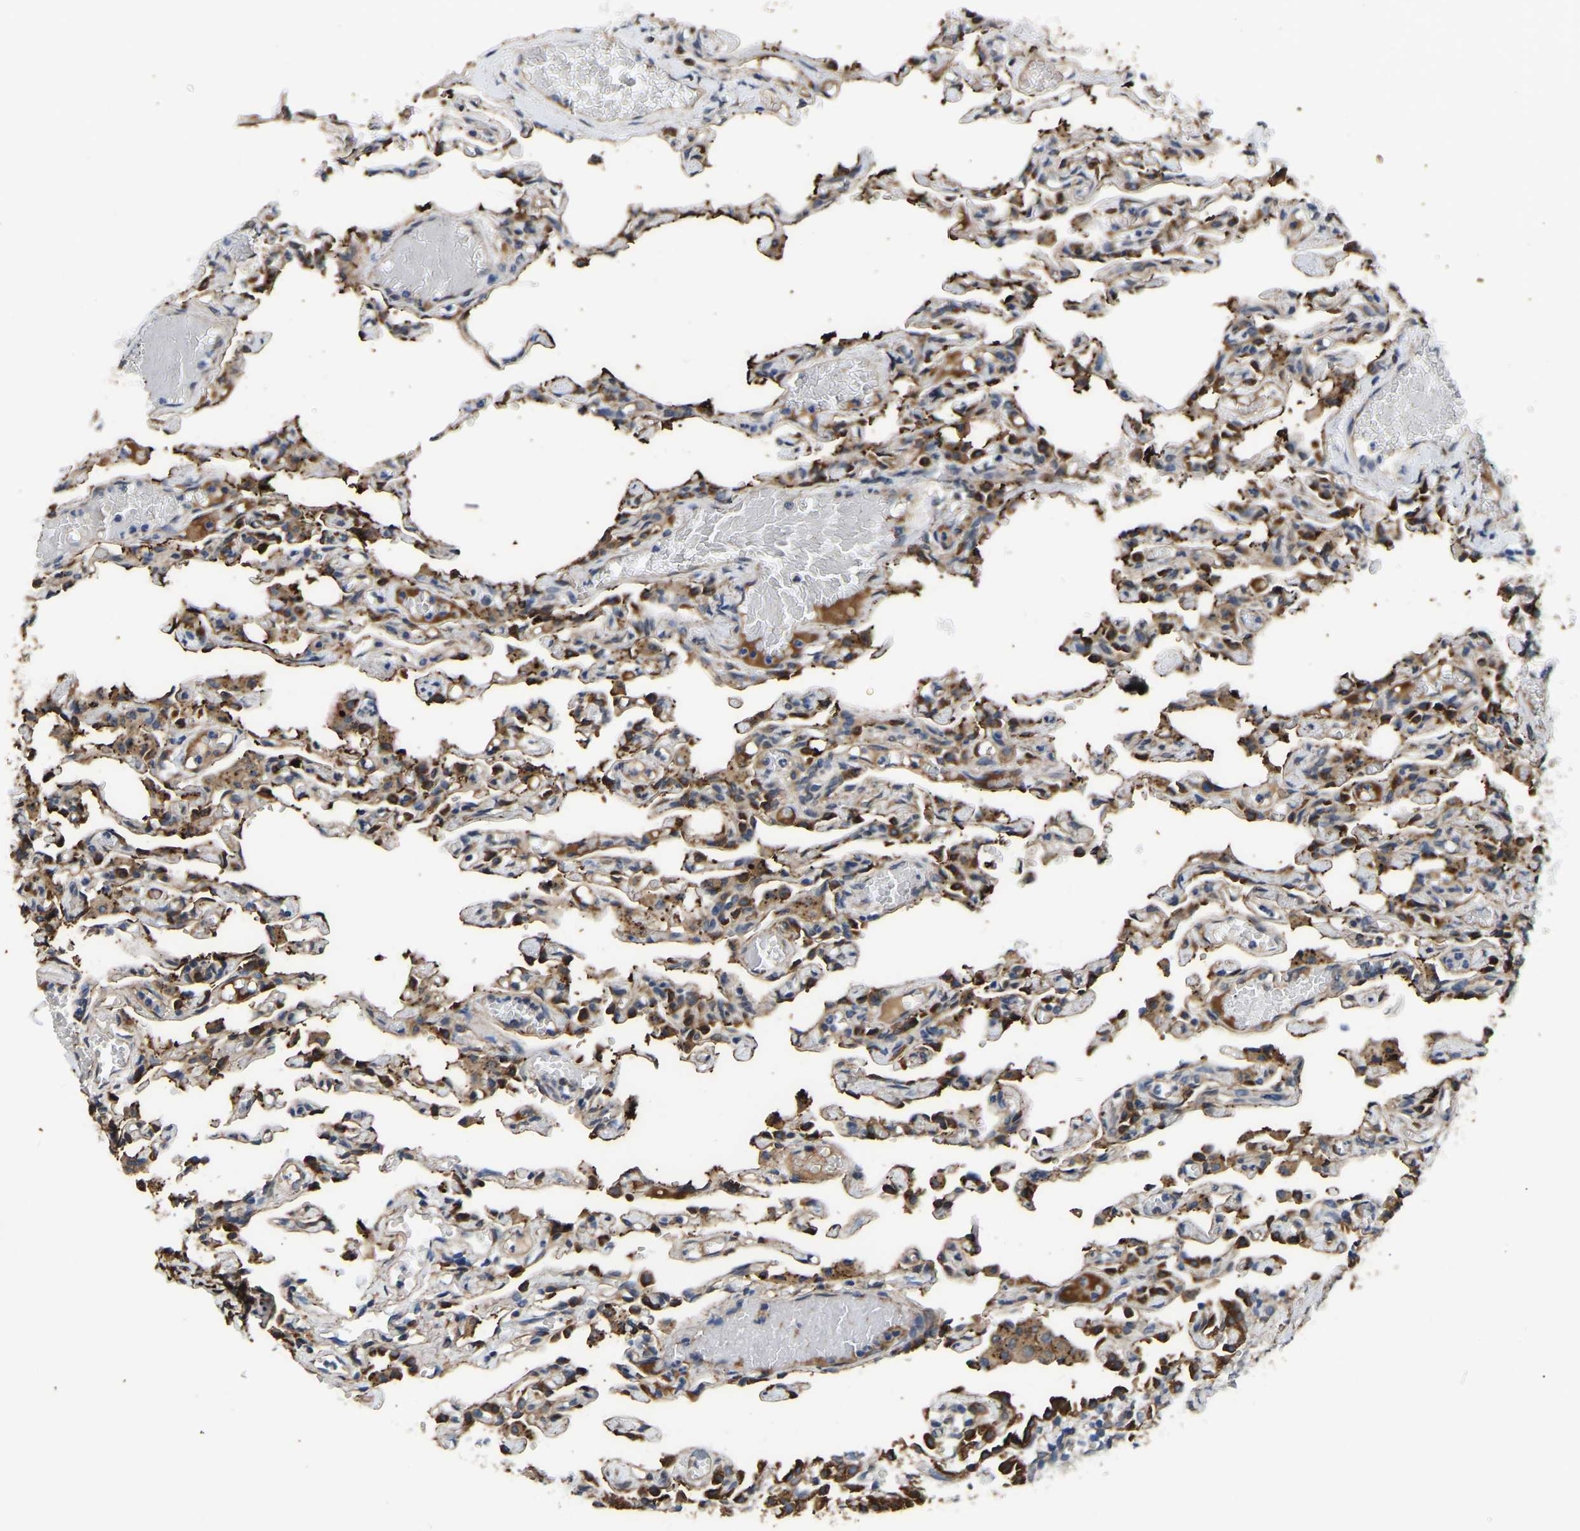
{"staining": {"intensity": "moderate", "quantity": ">75%", "location": "cytoplasmic/membranous"}, "tissue": "lung", "cell_type": "Alveolar cells", "image_type": "normal", "snomed": [{"axis": "morphology", "description": "Normal tissue, NOS"}, {"axis": "topography", "description": "Lung"}], "caption": "An image showing moderate cytoplasmic/membranous staining in about >75% of alveolar cells in normal lung, as visualized by brown immunohistochemical staining.", "gene": "ARL6IP5", "patient": {"sex": "male", "age": 21}}